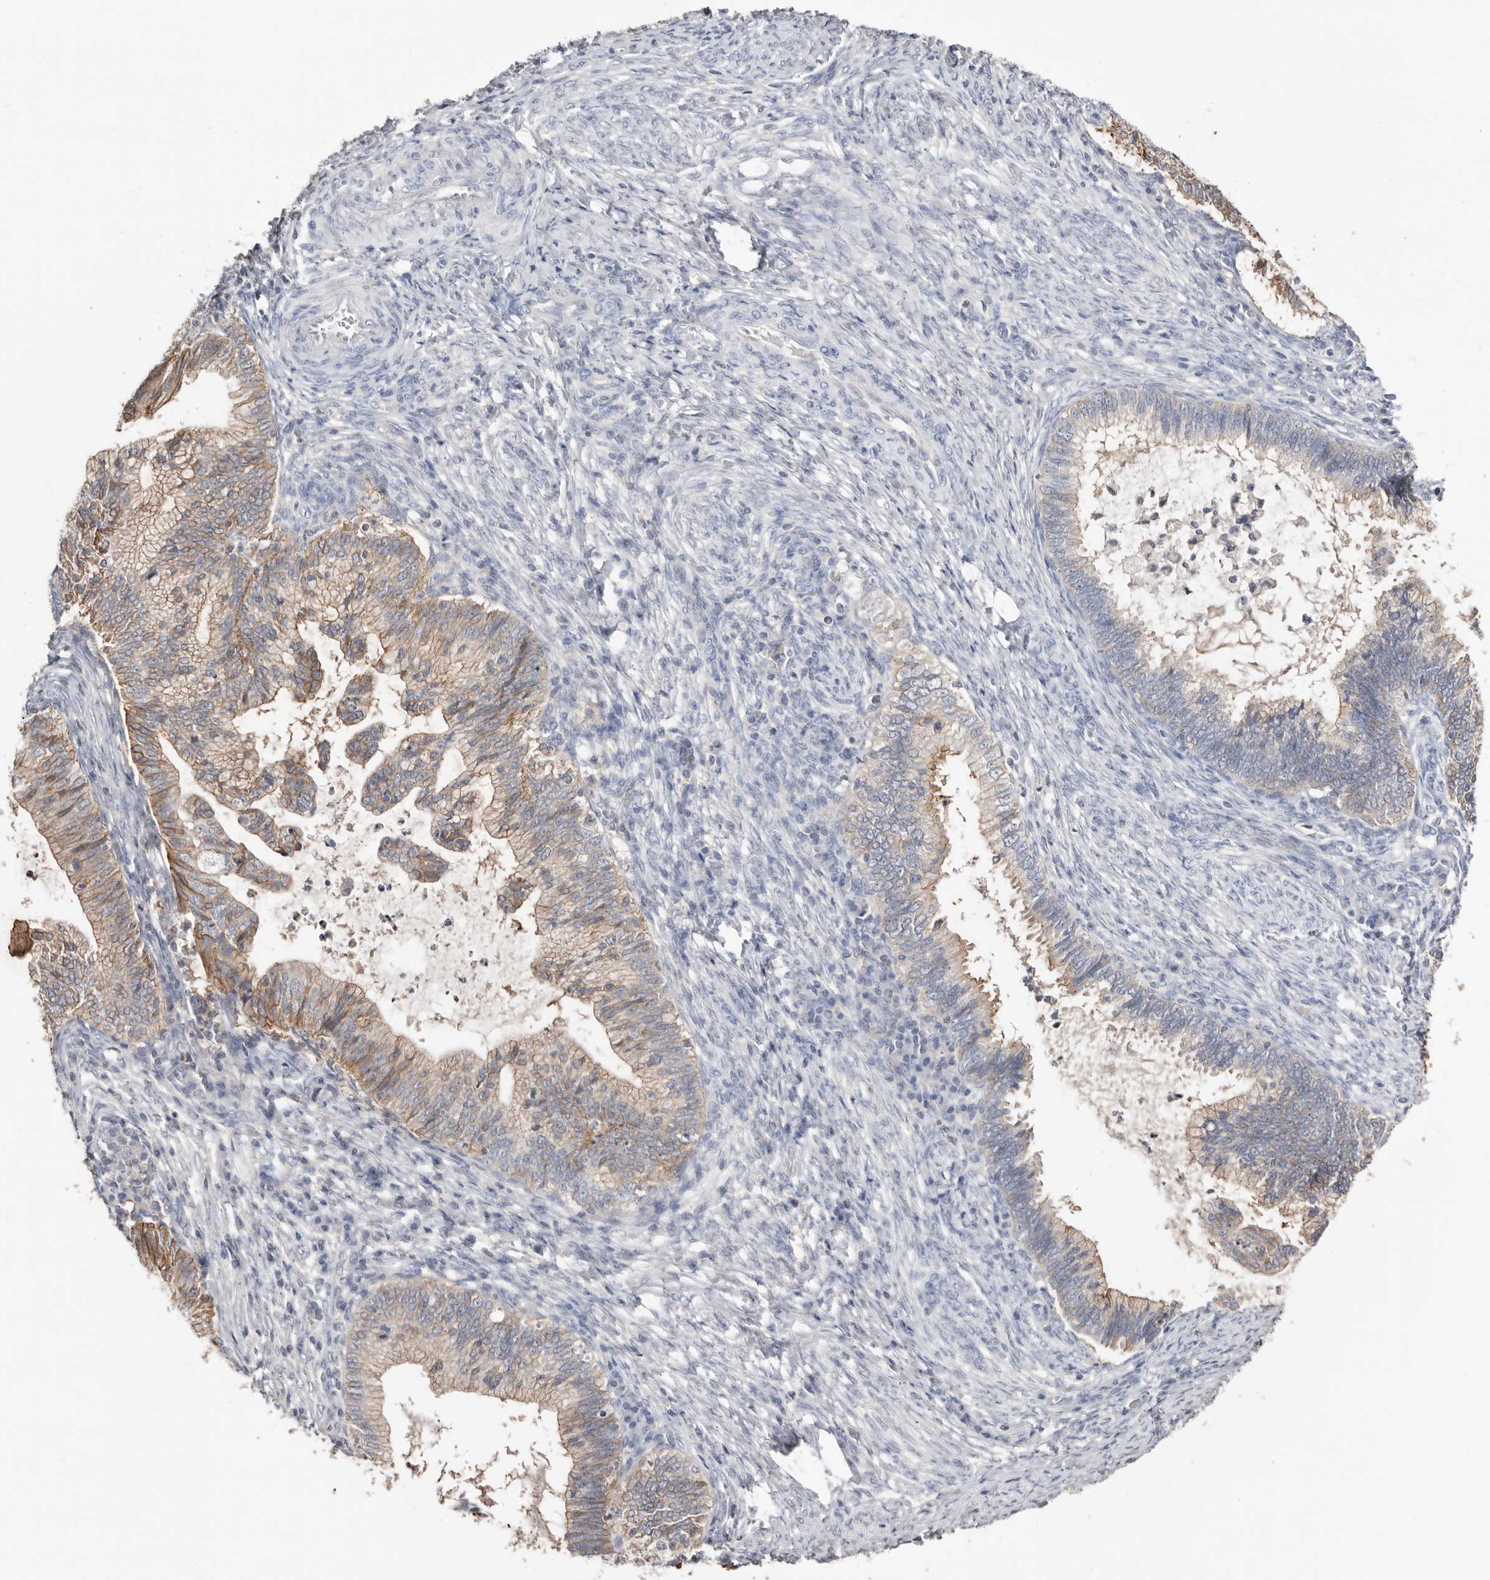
{"staining": {"intensity": "weak", "quantity": "25%-75%", "location": "cytoplasmic/membranous"}, "tissue": "cervical cancer", "cell_type": "Tumor cells", "image_type": "cancer", "snomed": [{"axis": "morphology", "description": "Adenocarcinoma, NOS"}, {"axis": "topography", "description": "Cervix"}], "caption": "The micrograph exhibits immunohistochemical staining of cervical cancer. There is weak cytoplasmic/membranous expression is seen in approximately 25%-75% of tumor cells. The staining is performed using DAB brown chromogen to label protein expression. The nuclei are counter-stained blue using hematoxylin.", "gene": "S100A14", "patient": {"sex": "female", "age": 36}}